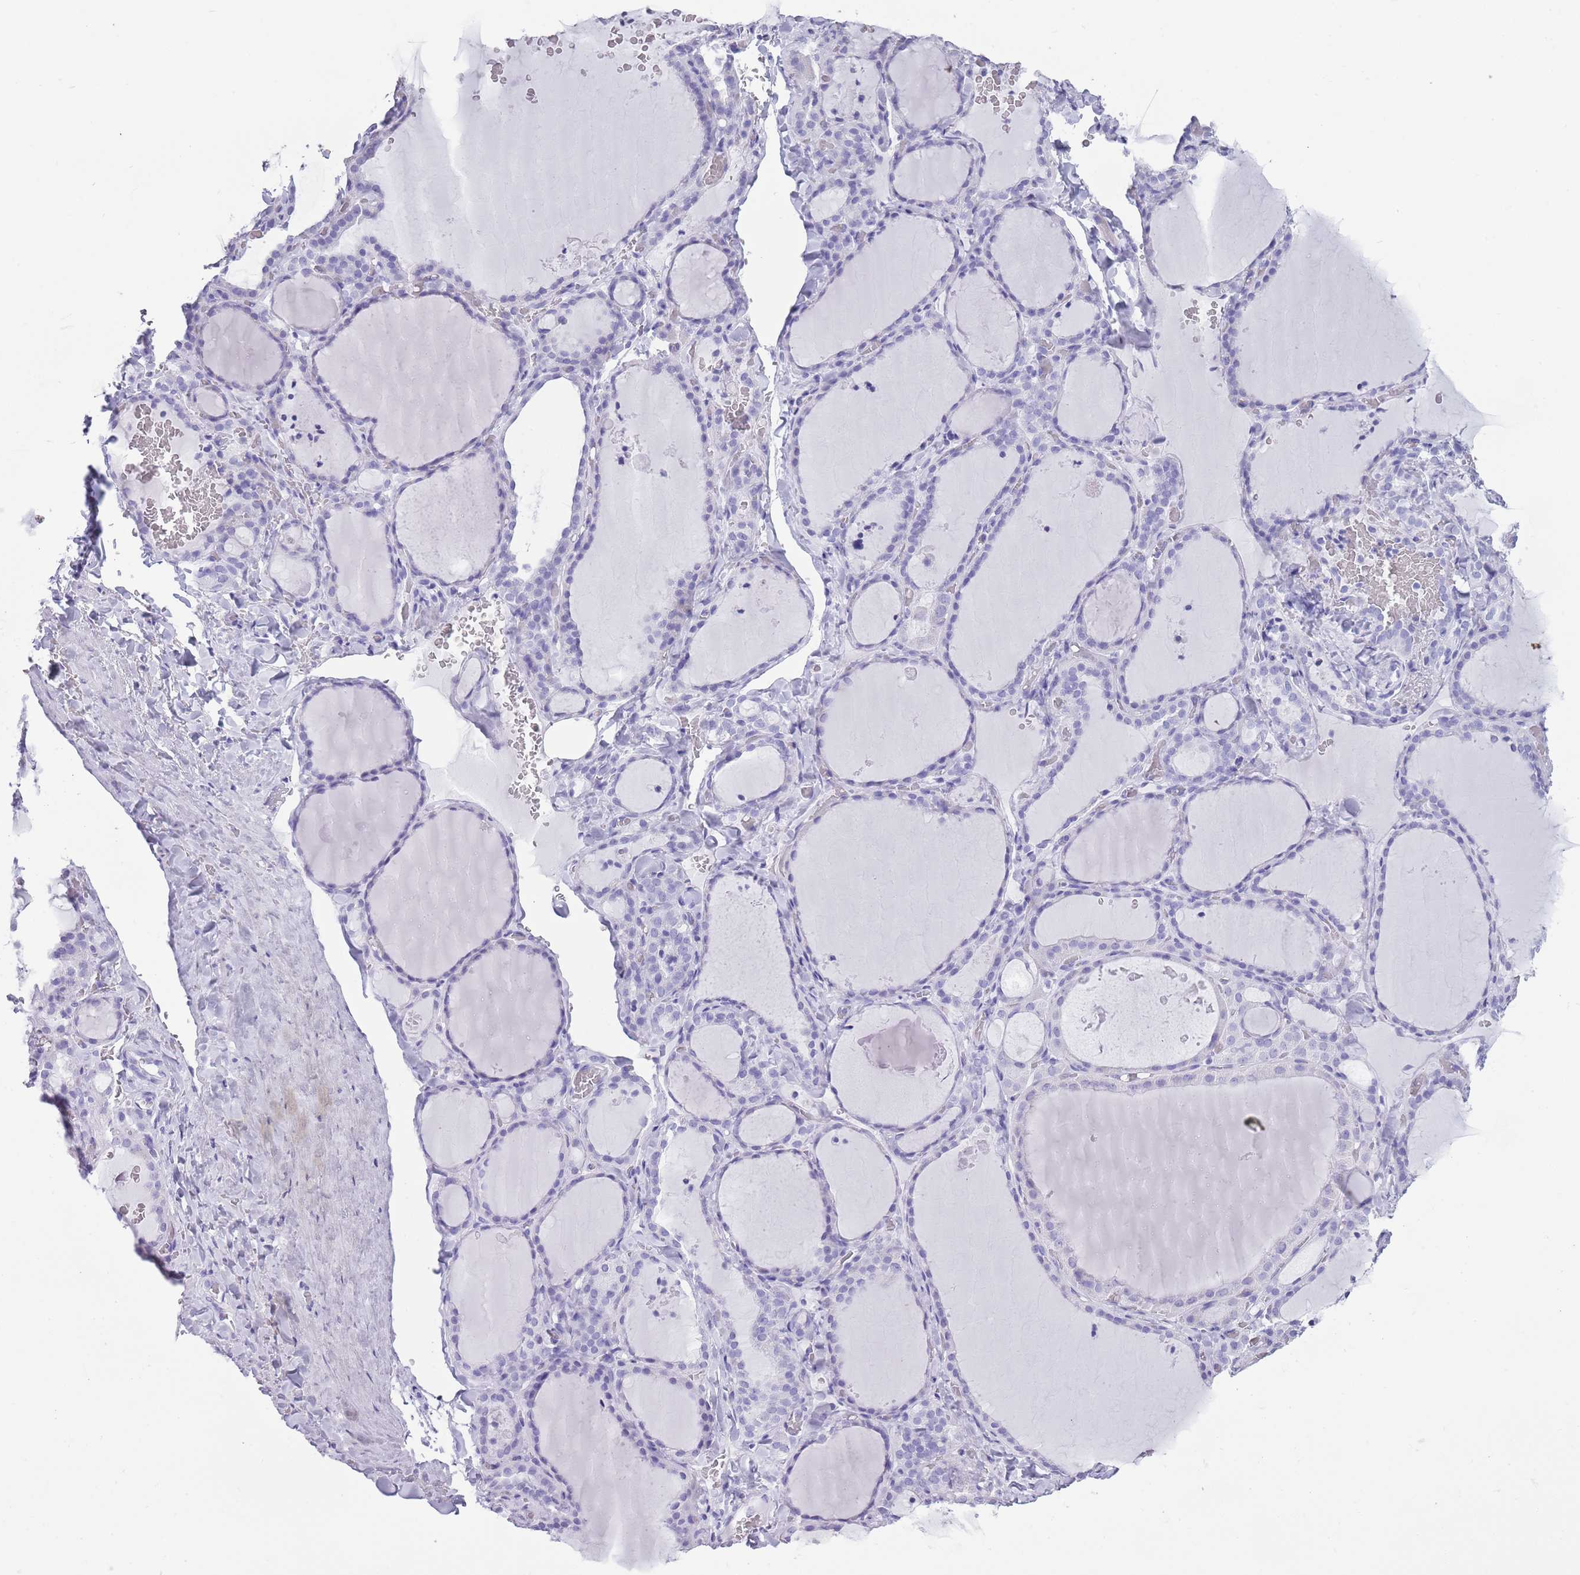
{"staining": {"intensity": "negative", "quantity": "none", "location": "none"}, "tissue": "thyroid gland", "cell_type": "Glandular cells", "image_type": "normal", "snomed": [{"axis": "morphology", "description": "Normal tissue, NOS"}, {"axis": "topography", "description": "Thyroid gland"}], "caption": "A high-resolution micrograph shows IHC staining of unremarkable thyroid gland, which exhibits no significant staining in glandular cells. The staining is performed using DAB (3,3'-diaminobenzidine) brown chromogen with nuclei counter-stained in using hematoxylin.", "gene": "INS", "patient": {"sex": "female", "age": 22}}